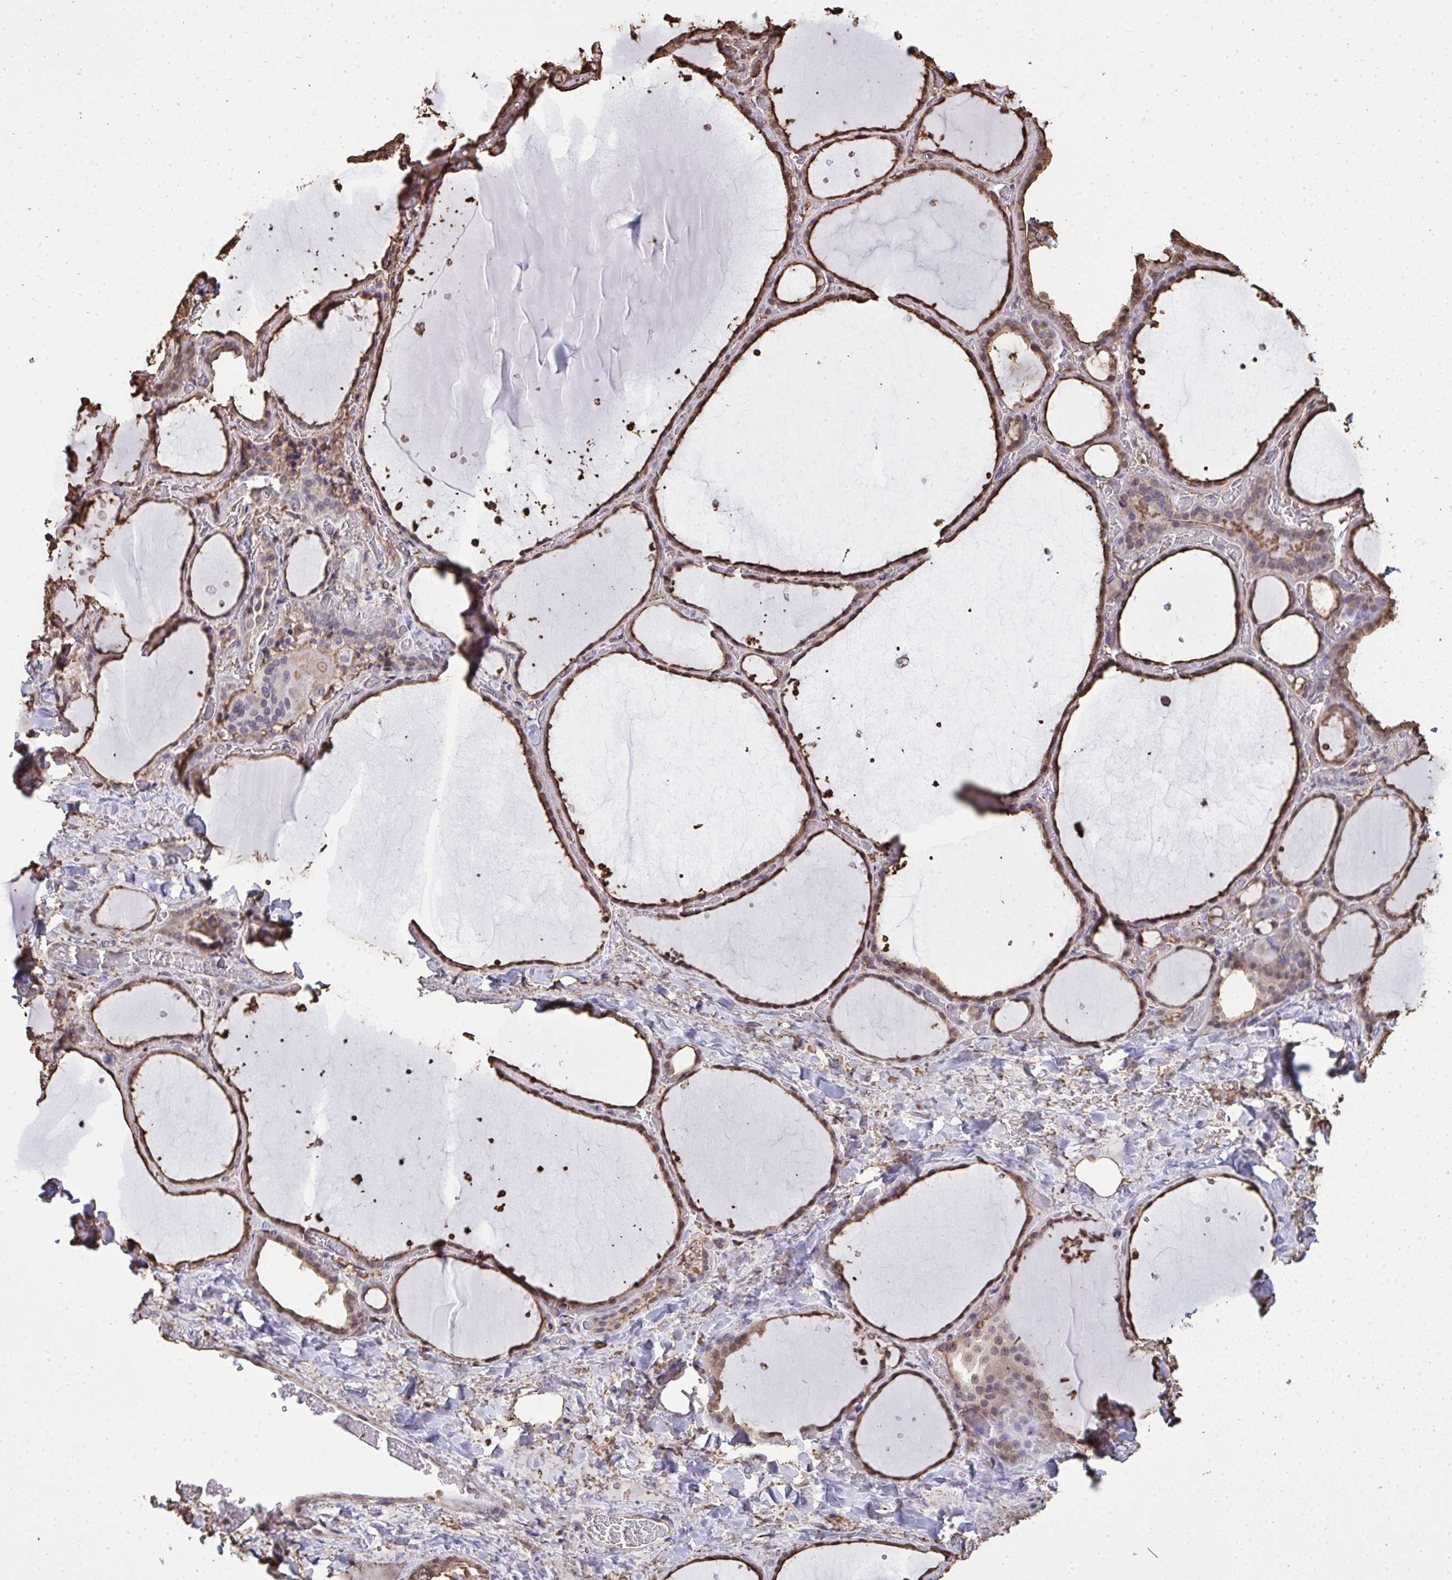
{"staining": {"intensity": "strong", "quantity": "25%-75%", "location": "cytoplasmic/membranous"}, "tissue": "thyroid gland", "cell_type": "Glandular cells", "image_type": "normal", "snomed": [{"axis": "morphology", "description": "Normal tissue, NOS"}, {"axis": "topography", "description": "Thyroid gland"}], "caption": "The histopathology image demonstrates immunohistochemical staining of normal thyroid gland. There is strong cytoplasmic/membranous staining is present in approximately 25%-75% of glandular cells. (DAB IHC, brown staining for protein, blue staining for nuclei).", "gene": "ANXA5", "patient": {"sex": "female", "age": 36}}